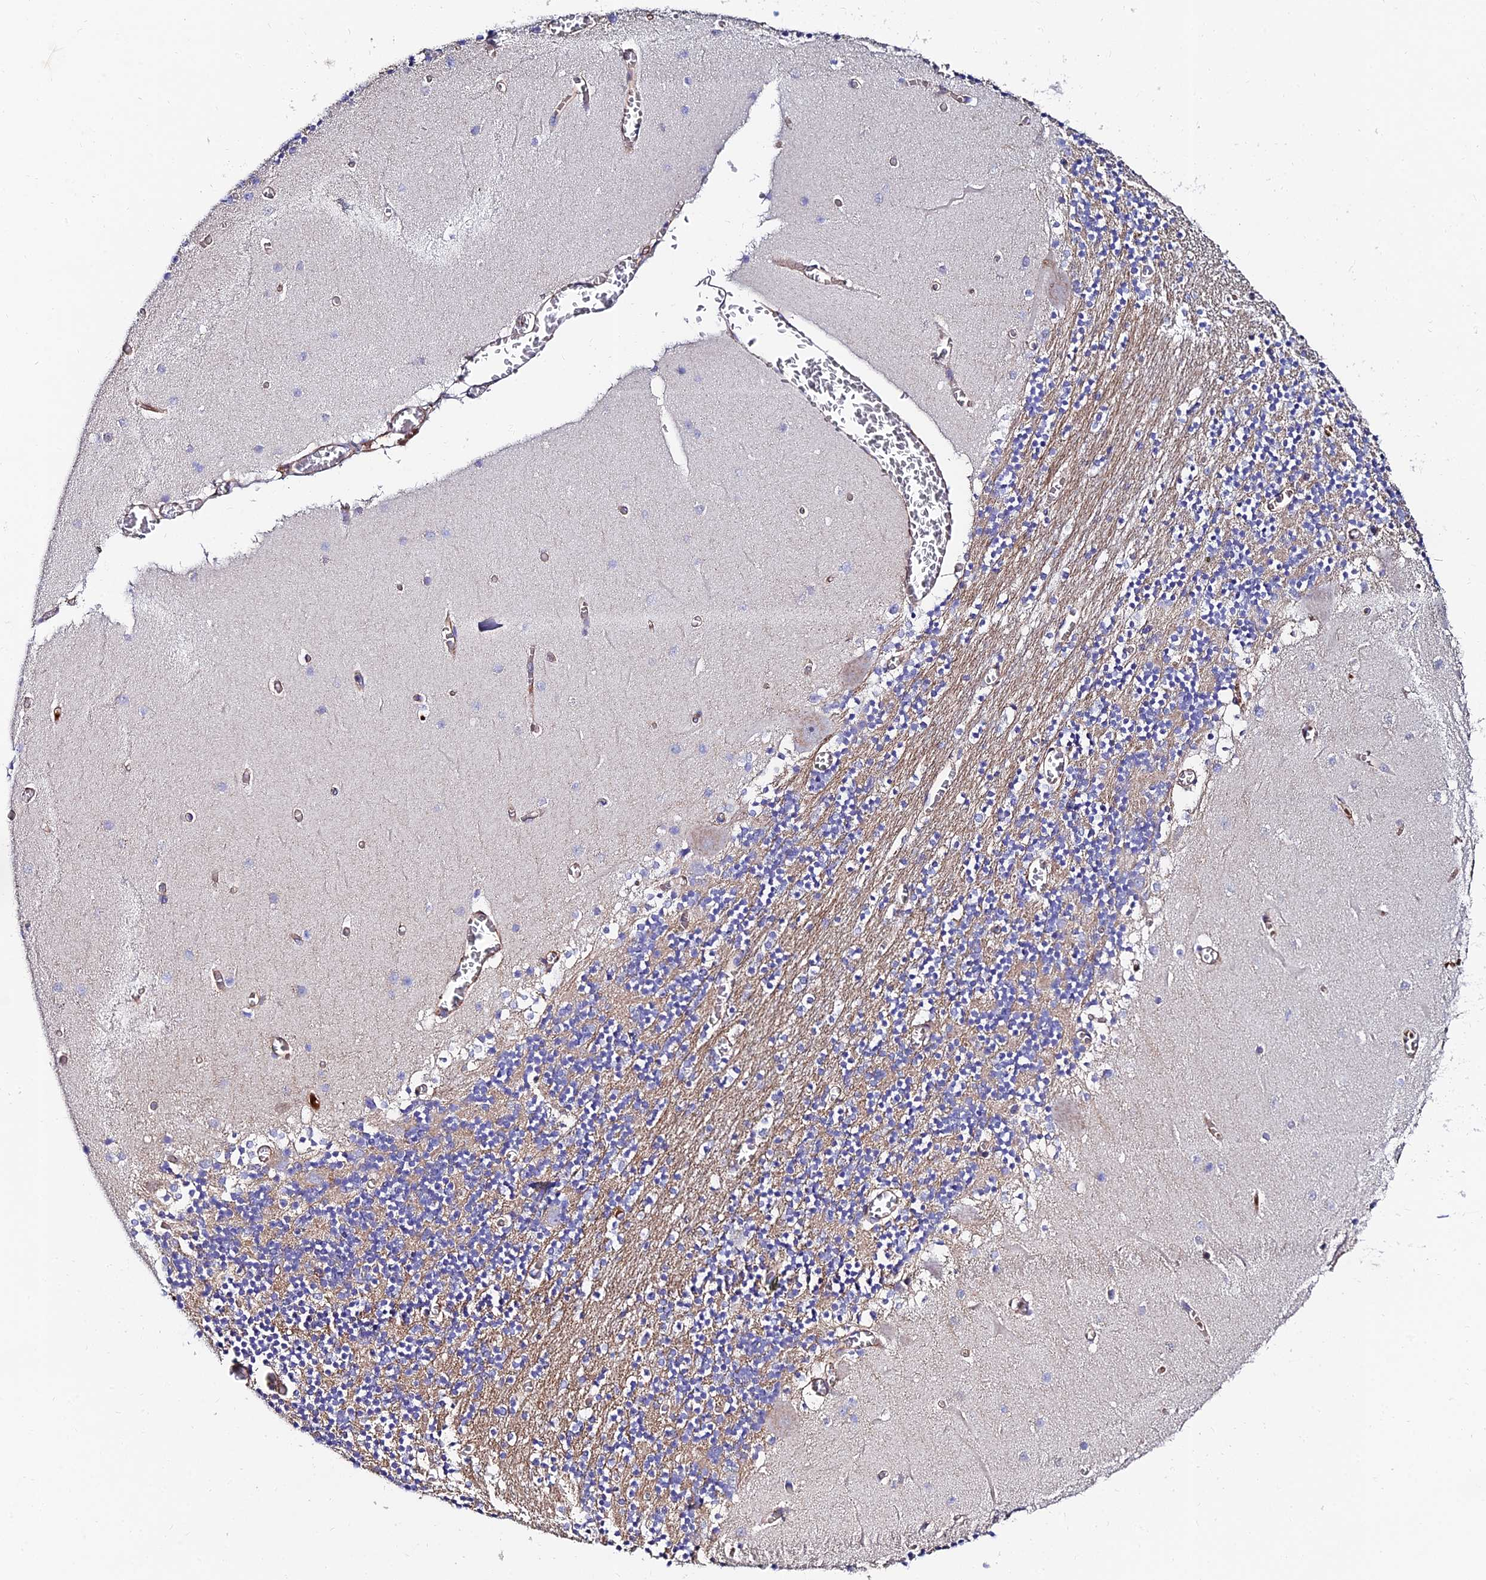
{"staining": {"intensity": "negative", "quantity": "none", "location": "none"}, "tissue": "cerebellum", "cell_type": "Cells in granular layer", "image_type": "normal", "snomed": [{"axis": "morphology", "description": "Normal tissue, NOS"}, {"axis": "topography", "description": "Cerebellum"}], "caption": "DAB (3,3'-diaminobenzidine) immunohistochemical staining of unremarkable cerebellum shows no significant staining in cells in granular layer.", "gene": "ADGRF3", "patient": {"sex": "female", "age": 28}}